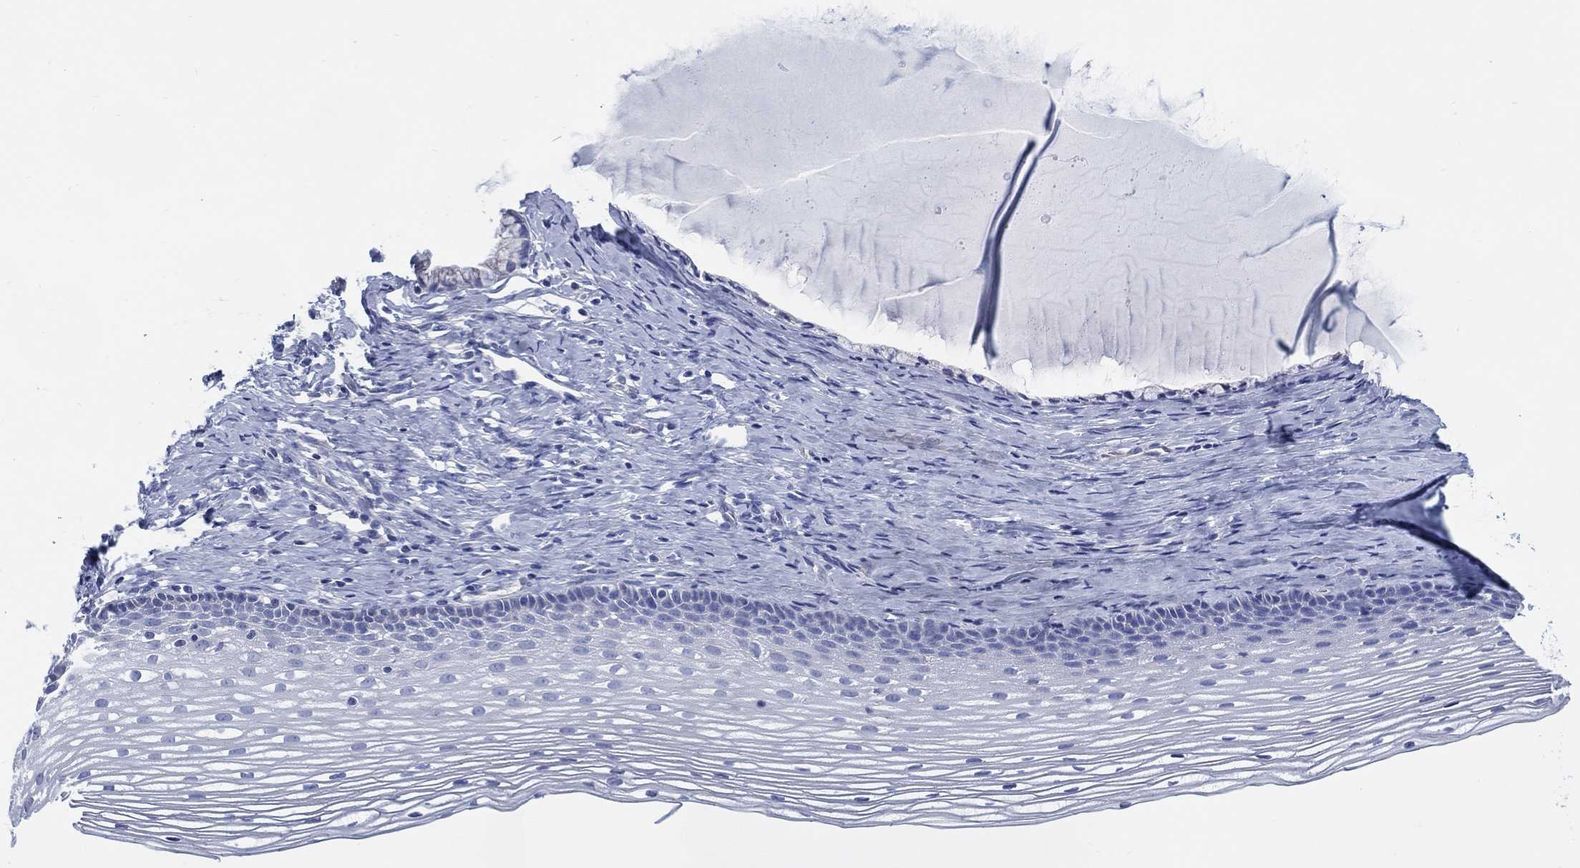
{"staining": {"intensity": "negative", "quantity": "none", "location": "none"}, "tissue": "cervix", "cell_type": "Glandular cells", "image_type": "normal", "snomed": [{"axis": "morphology", "description": "Normal tissue, NOS"}, {"axis": "topography", "description": "Cervix"}], "caption": "Immunohistochemistry (IHC) micrograph of normal cervix: cervix stained with DAB reveals no significant protein expression in glandular cells. (DAB (3,3'-diaminobenzidine) immunohistochemistry, high magnification).", "gene": "DDI1", "patient": {"sex": "female", "age": 39}}